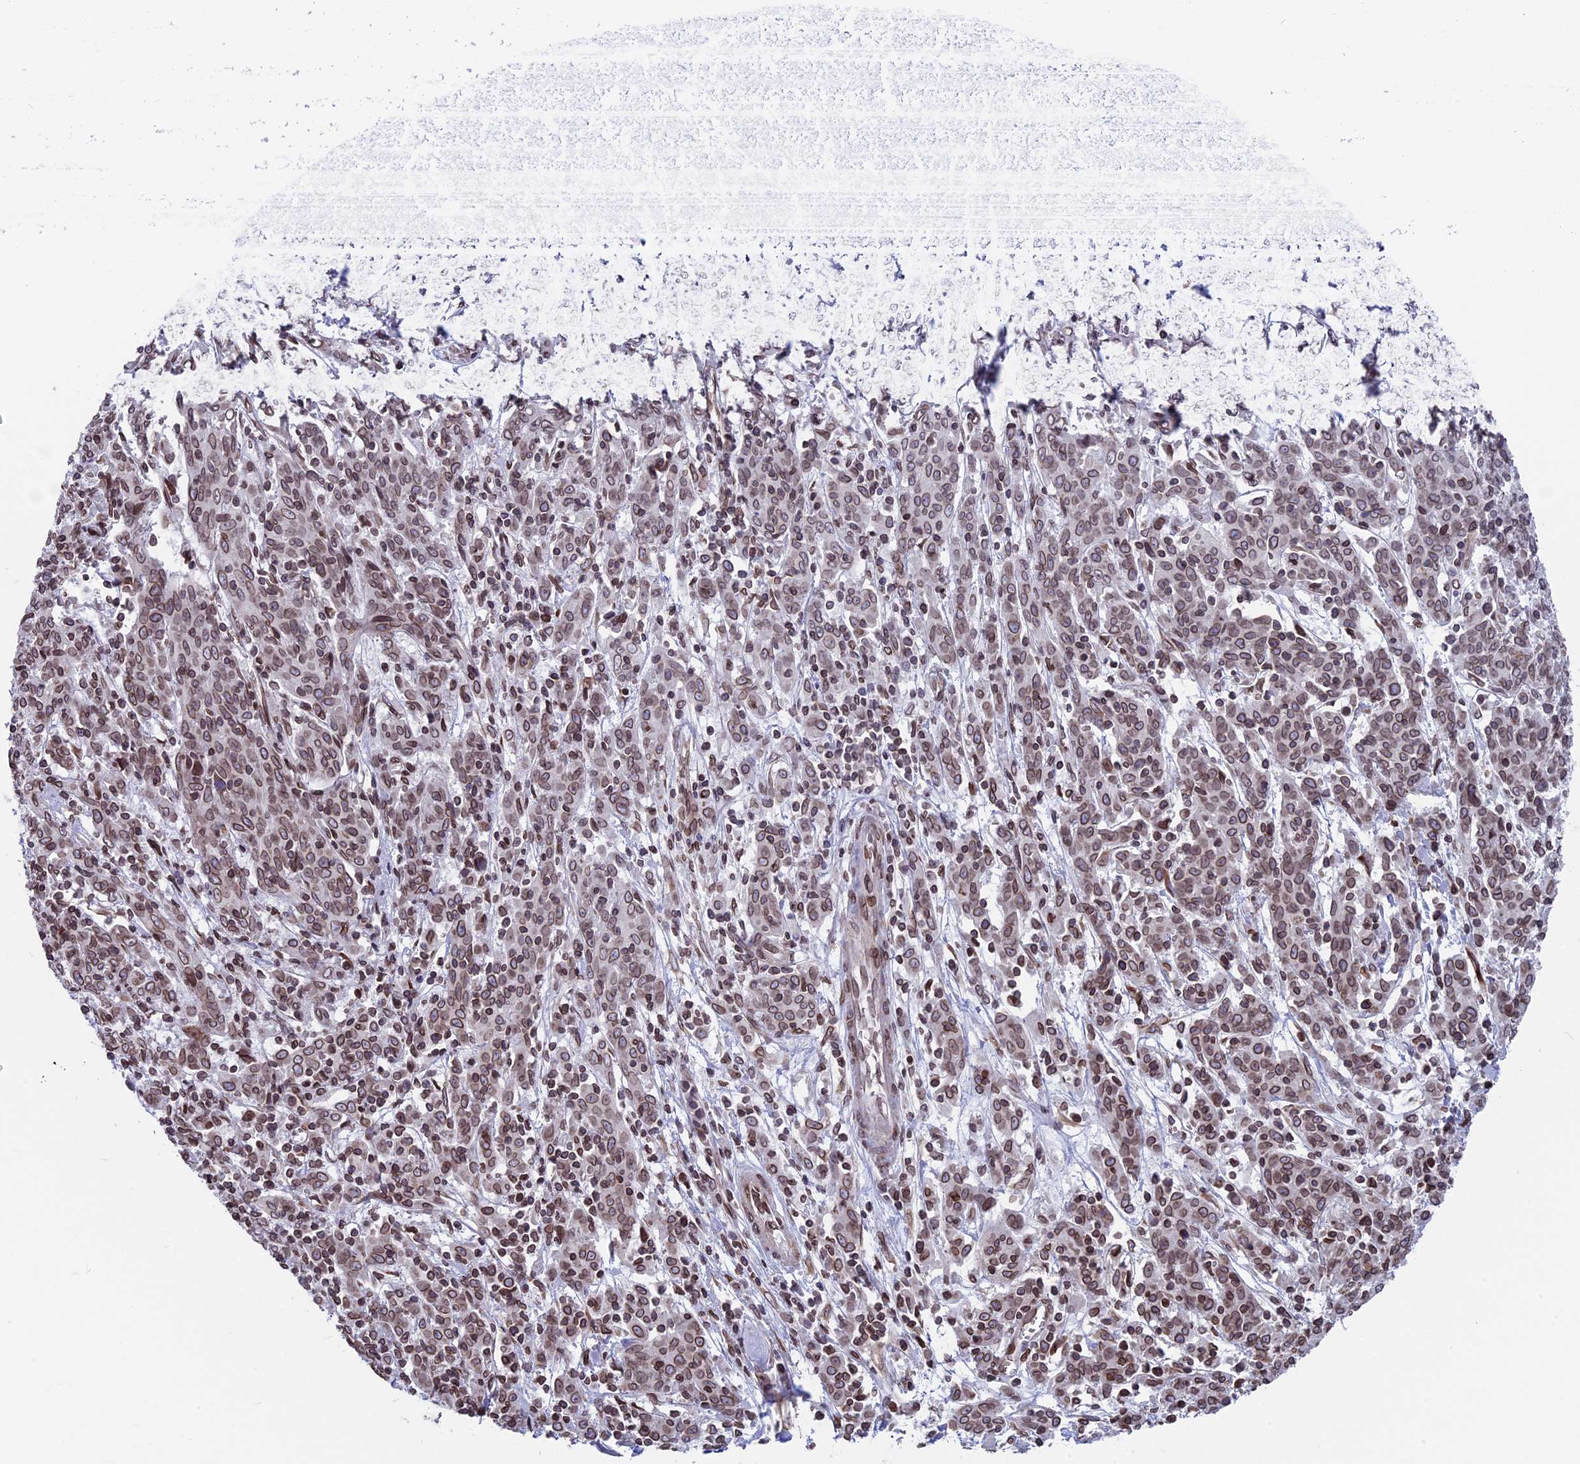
{"staining": {"intensity": "moderate", "quantity": ">75%", "location": "cytoplasmic/membranous,nuclear"}, "tissue": "cervical cancer", "cell_type": "Tumor cells", "image_type": "cancer", "snomed": [{"axis": "morphology", "description": "Squamous cell carcinoma, NOS"}, {"axis": "topography", "description": "Cervix"}], "caption": "A photomicrograph showing moderate cytoplasmic/membranous and nuclear positivity in approximately >75% of tumor cells in squamous cell carcinoma (cervical), as visualized by brown immunohistochemical staining.", "gene": "PTCHD4", "patient": {"sex": "female", "age": 67}}